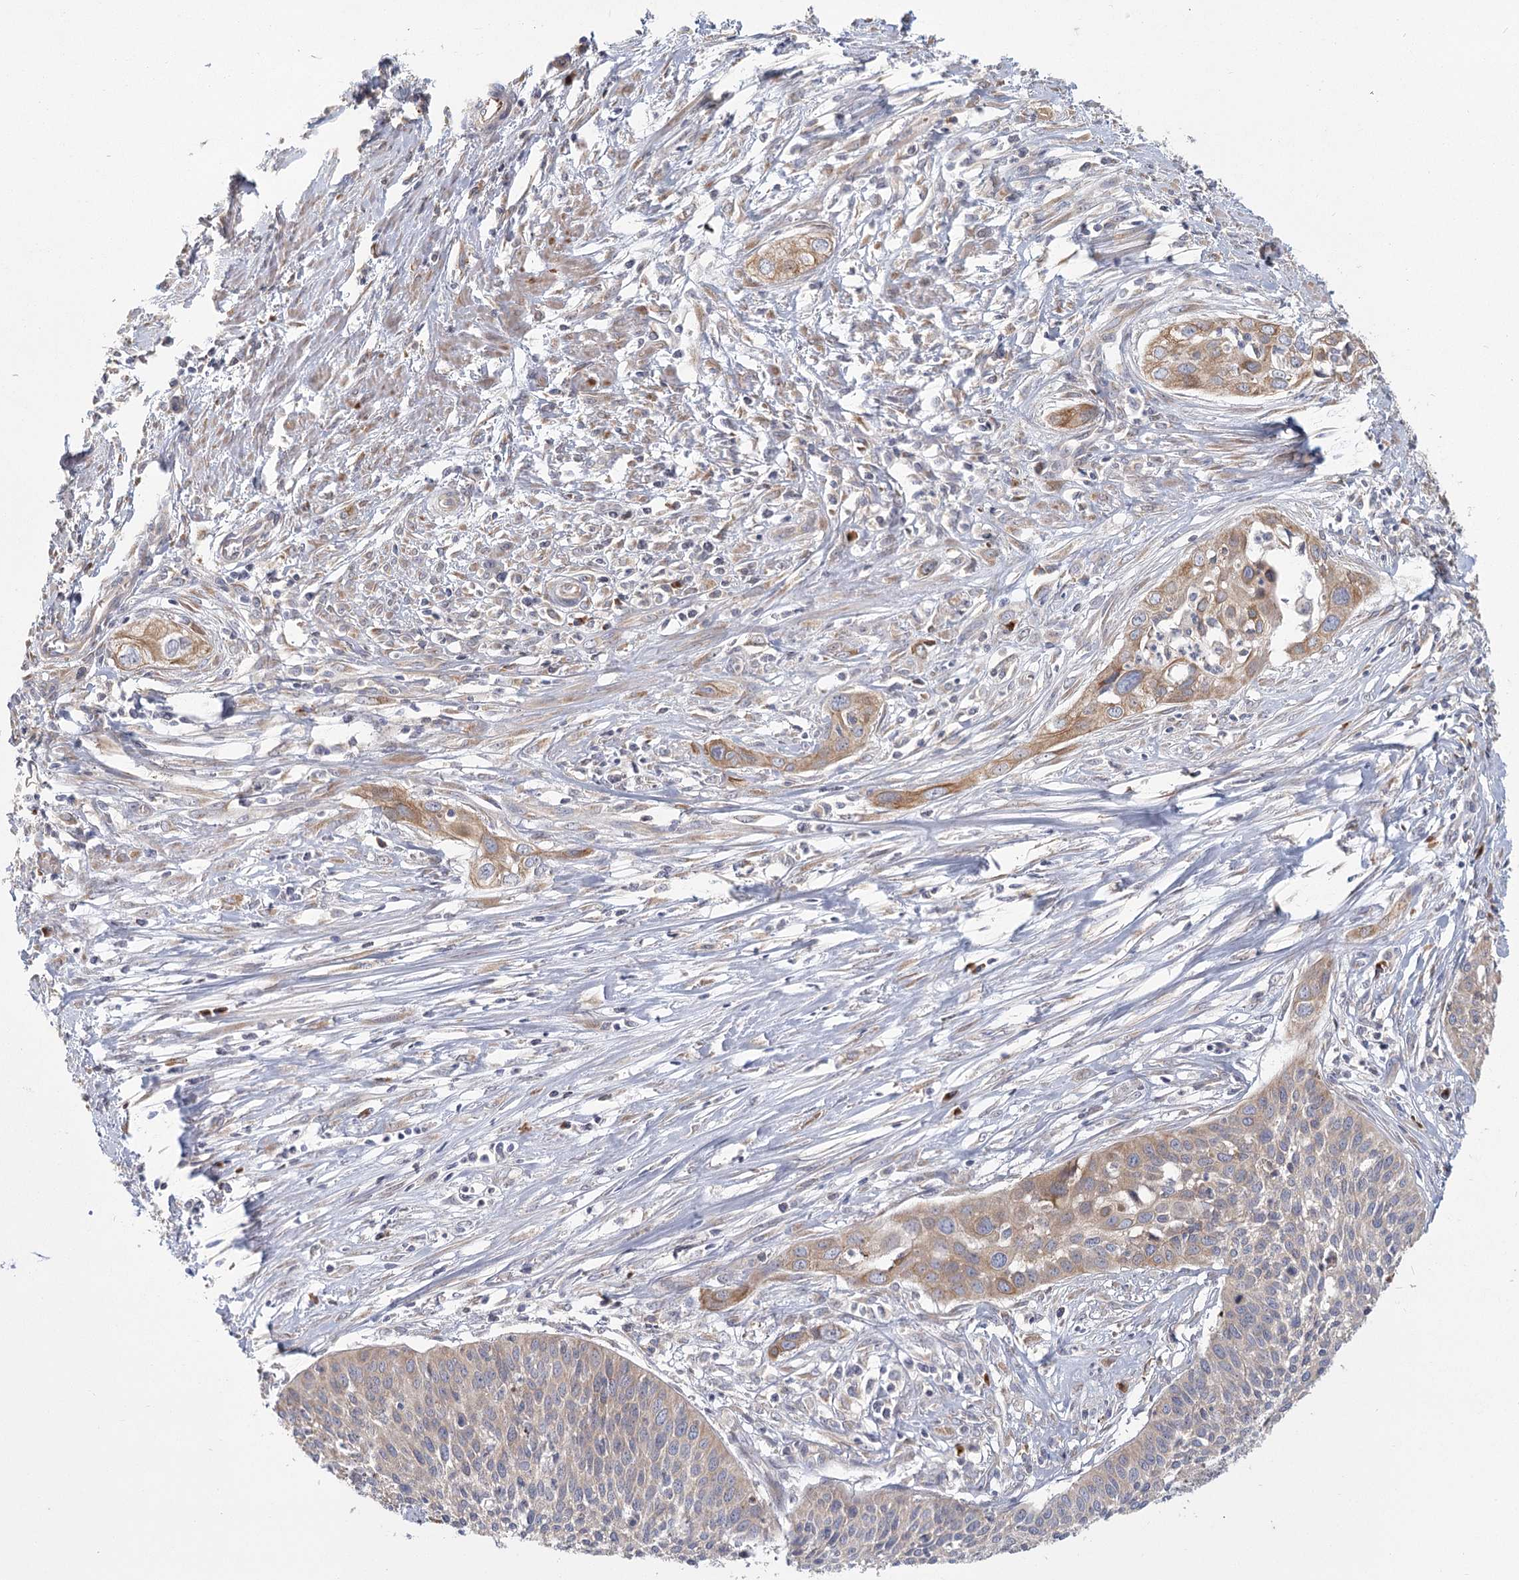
{"staining": {"intensity": "moderate", "quantity": "25%-75%", "location": "cytoplasmic/membranous"}, "tissue": "cervical cancer", "cell_type": "Tumor cells", "image_type": "cancer", "snomed": [{"axis": "morphology", "description": "Squamous cell carcinoma, NOS"}, {"axis": "topography", "description": "Cervix"}], "caption": "Immunohistochemical staining of cervical cancer demonstrates moderate cytoplasmic/membranous protein expression in approximately 25%-75% of tumor cells.", "gene": "CNTLN", "patient": {"sex": "female", "age": 34}}